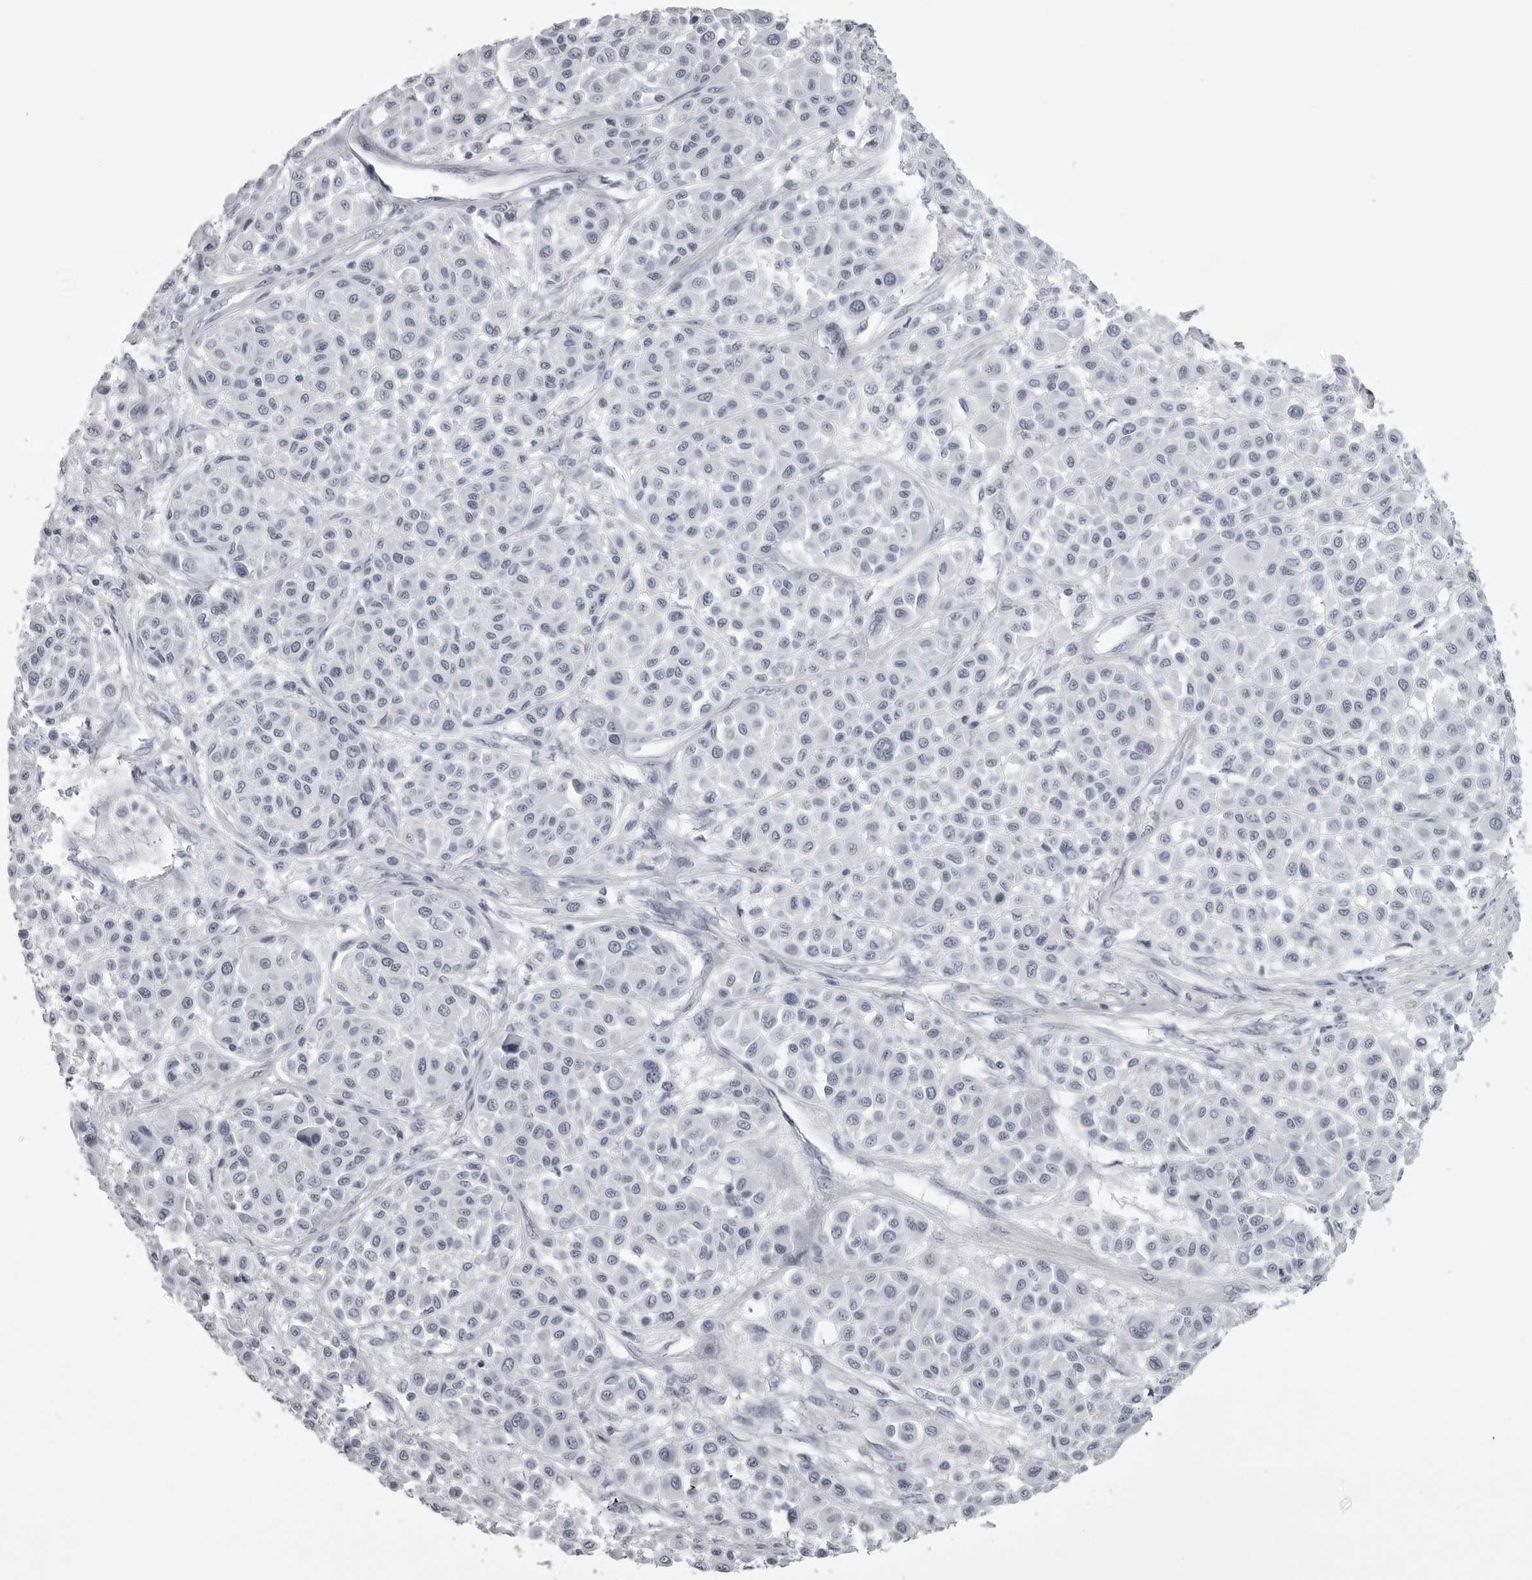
{"staining": {"intensity": "negative", "quantity": "none", "location": "none"}, "tissue": "melanoma", "cell_type": "Tumor cells", "image_type": "cancer", "snomed": [{"axis": "morphology", "description": "Malignant melanoma, Metastatic site"}, {"axis": "topography", "description": "Soft tissue"}], "caption": "Immunohistochemistry (IHC) of malignant melanoma (metastatic site) exhibits no positivity in tumor cells.", "gene": "UROD", "patient": {"sex": "male", "age": 41}}